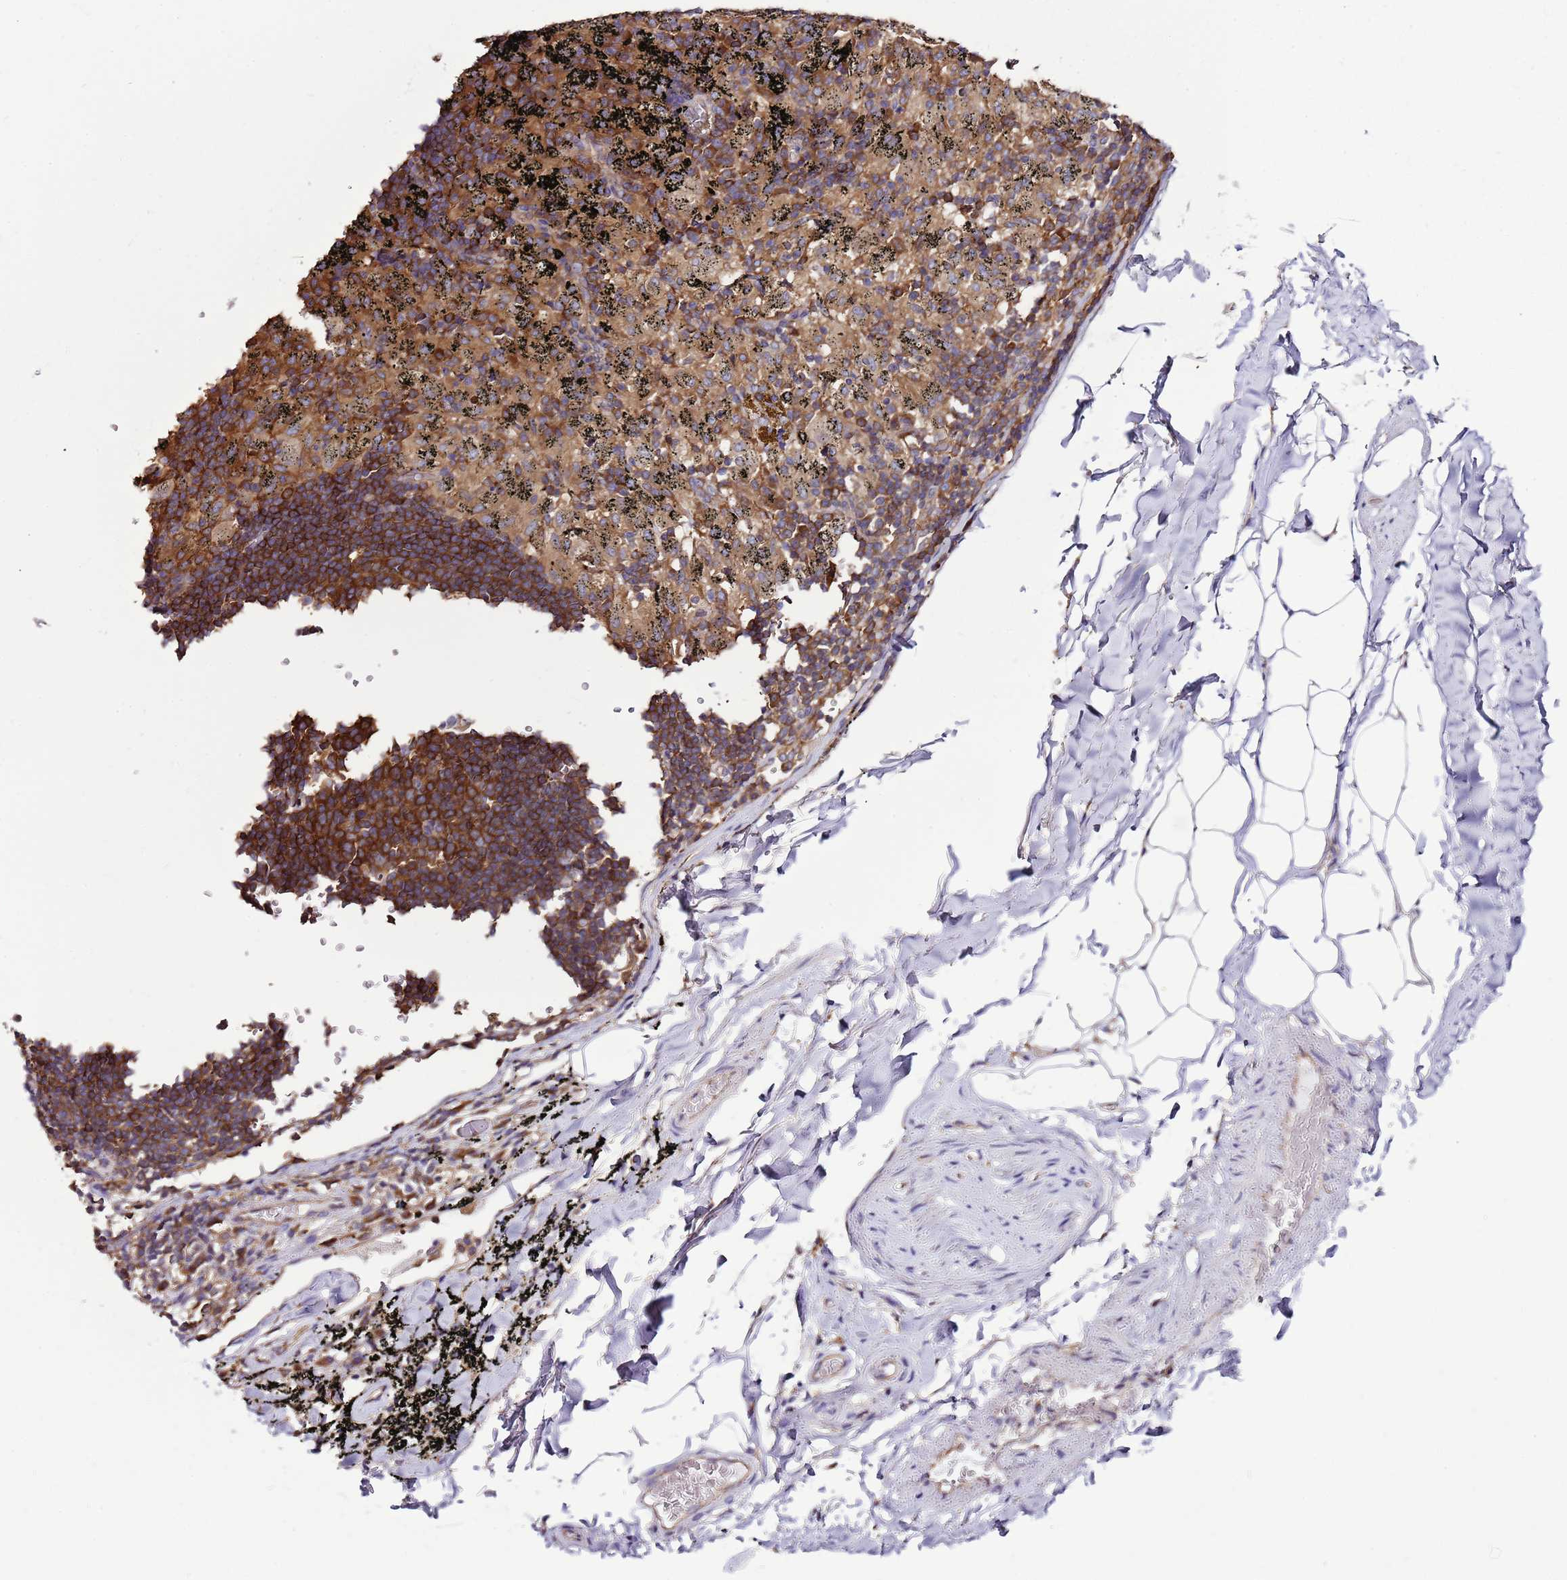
{"staining": {"intensity": "negative", "quantity": "none", "location": "none"}, "tissue": "adipose tissue", "cell_type": "Adipocytes", "image_type": "normal", "snomed": [{"axis": "morphology", "description": "Normal tissue, NOS"}, {"axis": "topography", "description": "Lymph node"}, {"axis": "topography", "description": "Bronchus"}], "caption": "IHC of normal human adipose tissue reveals no staining in adipocytes.", "gene": "ATXN2L", "patient": {"sex": "male", "age": 63}}